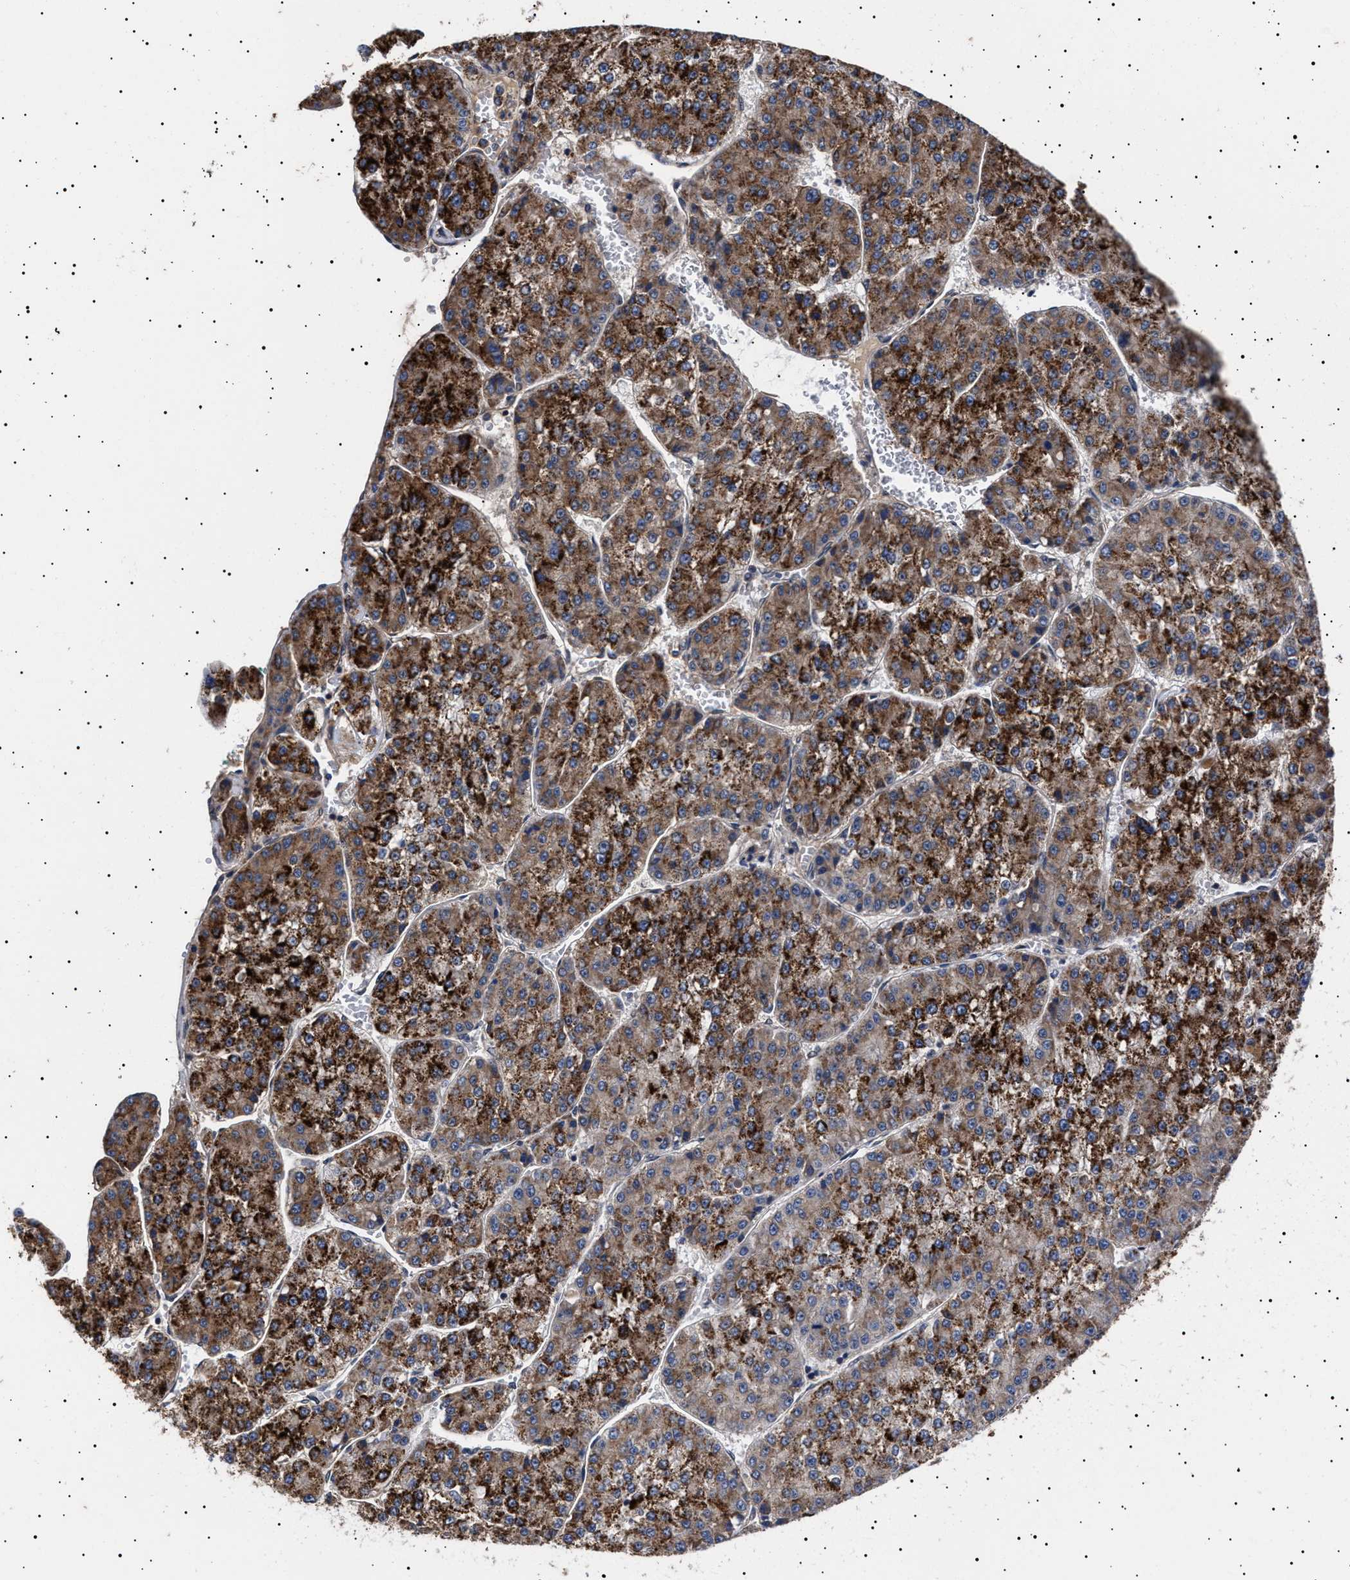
{"staining": {"intensity": "strong", "quantity": ">75%", "location": "cytoplasmic/membranous"}, "tissue": "liver cancer", "cell_type": "Tumor cells", "image_type": "cancer", "snomed": [{"axis": "morphology", "description": "Carcinoma, Hepatocellular, NOS"}, {"axis": "topography", "description": "Liver"}], "caption": "Approximately >75% of tumor cells in human liver cancer reveal strong cytoplasmic/membranous protein staining as visualized by brown immunohistochemical staining.", "gene": "KRBA1", "patient": {"sex": "female", "age": 73}}